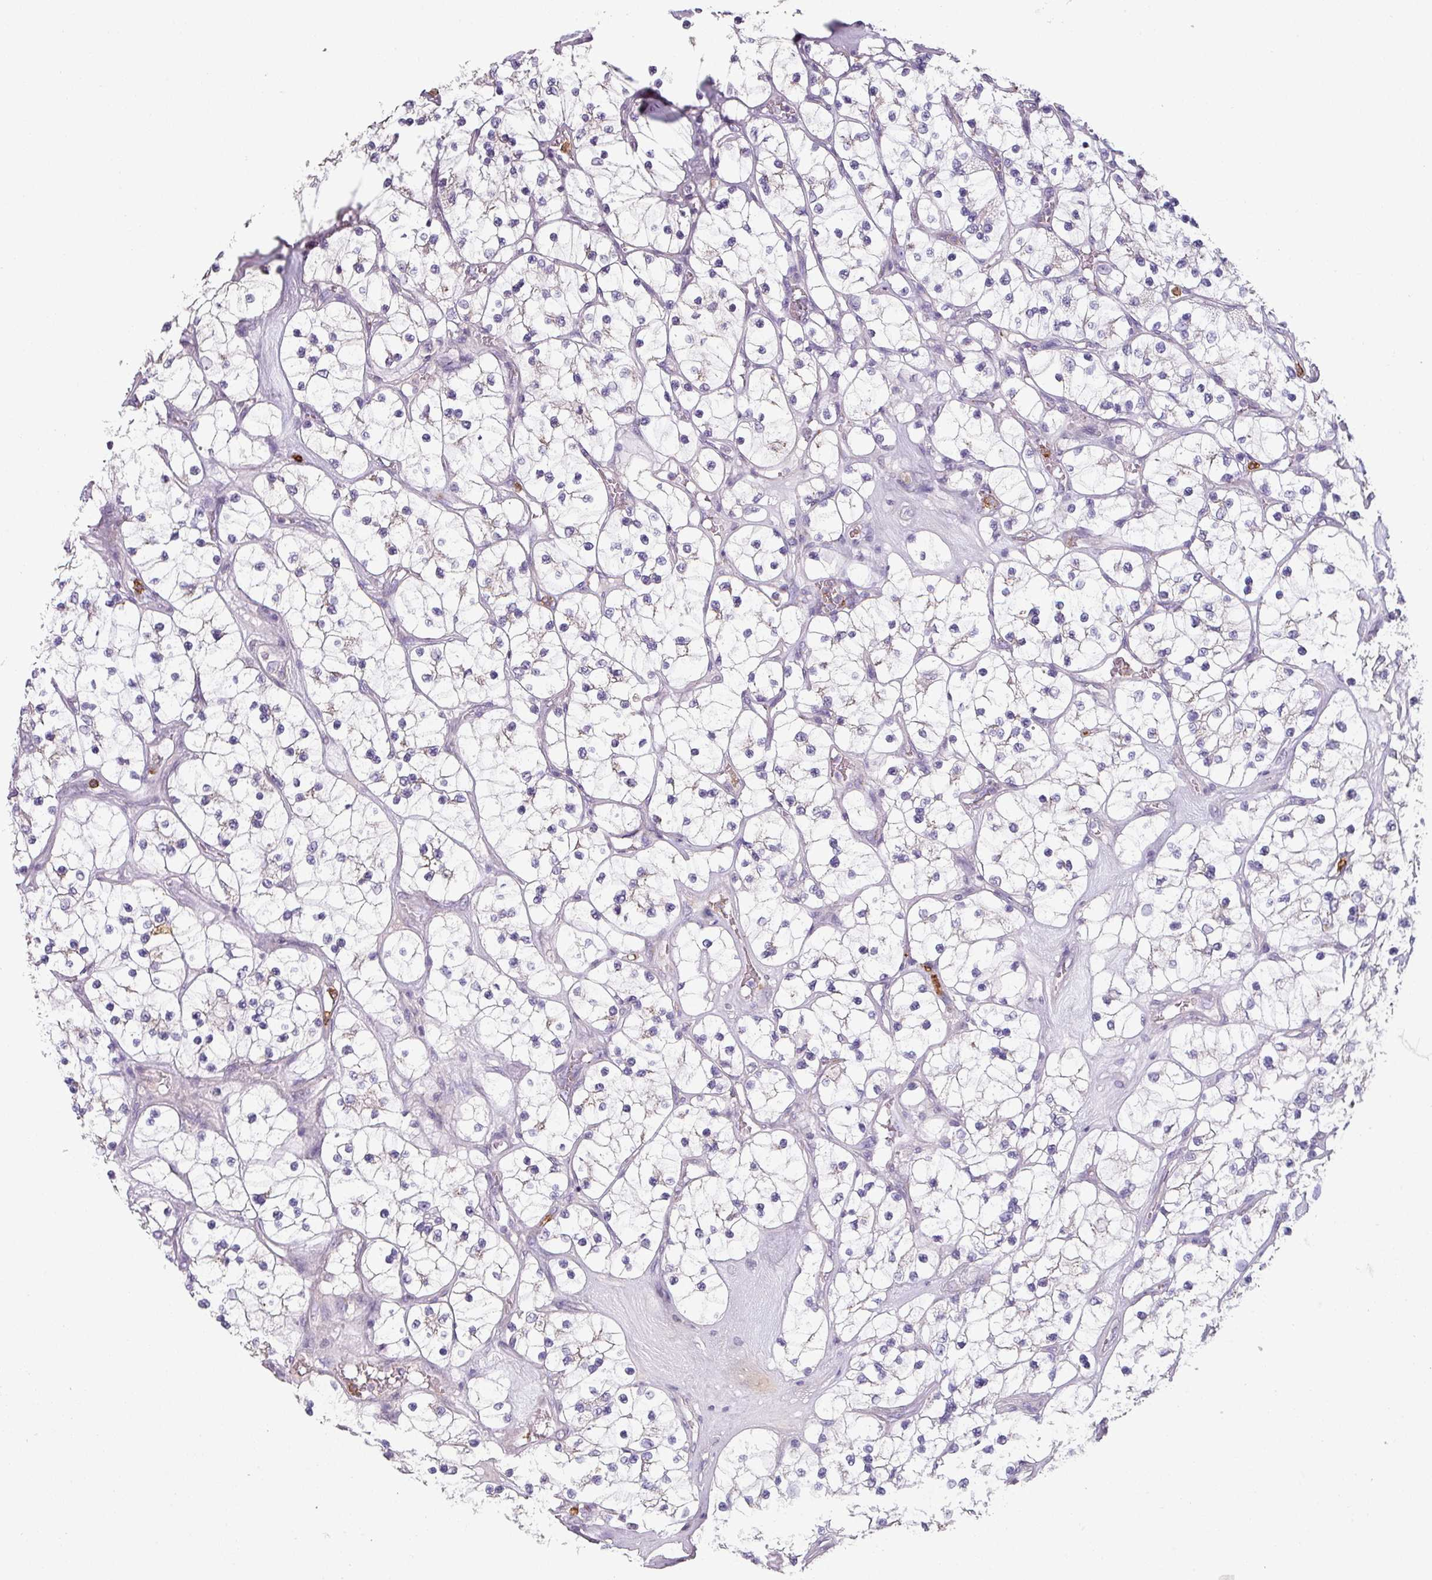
{"staining": {"intensity": "negative", "quantity": "none", "location": "none"}, "tissue": "renal cancer", "cell_type": "Tumor cells", "image_type": "cancer", "snomed": [{"axis": "morphology", "description": "Adenocarcinoma, NOS"}, {"axis": "topography", "description": "Kidney"}], "caption": "A photomicrograph of human adenocarcinoma (renal) is negative for staining in tumor cells.", "gene": "MAGEC3", "patient": {"sex": "female", "age": 69}}